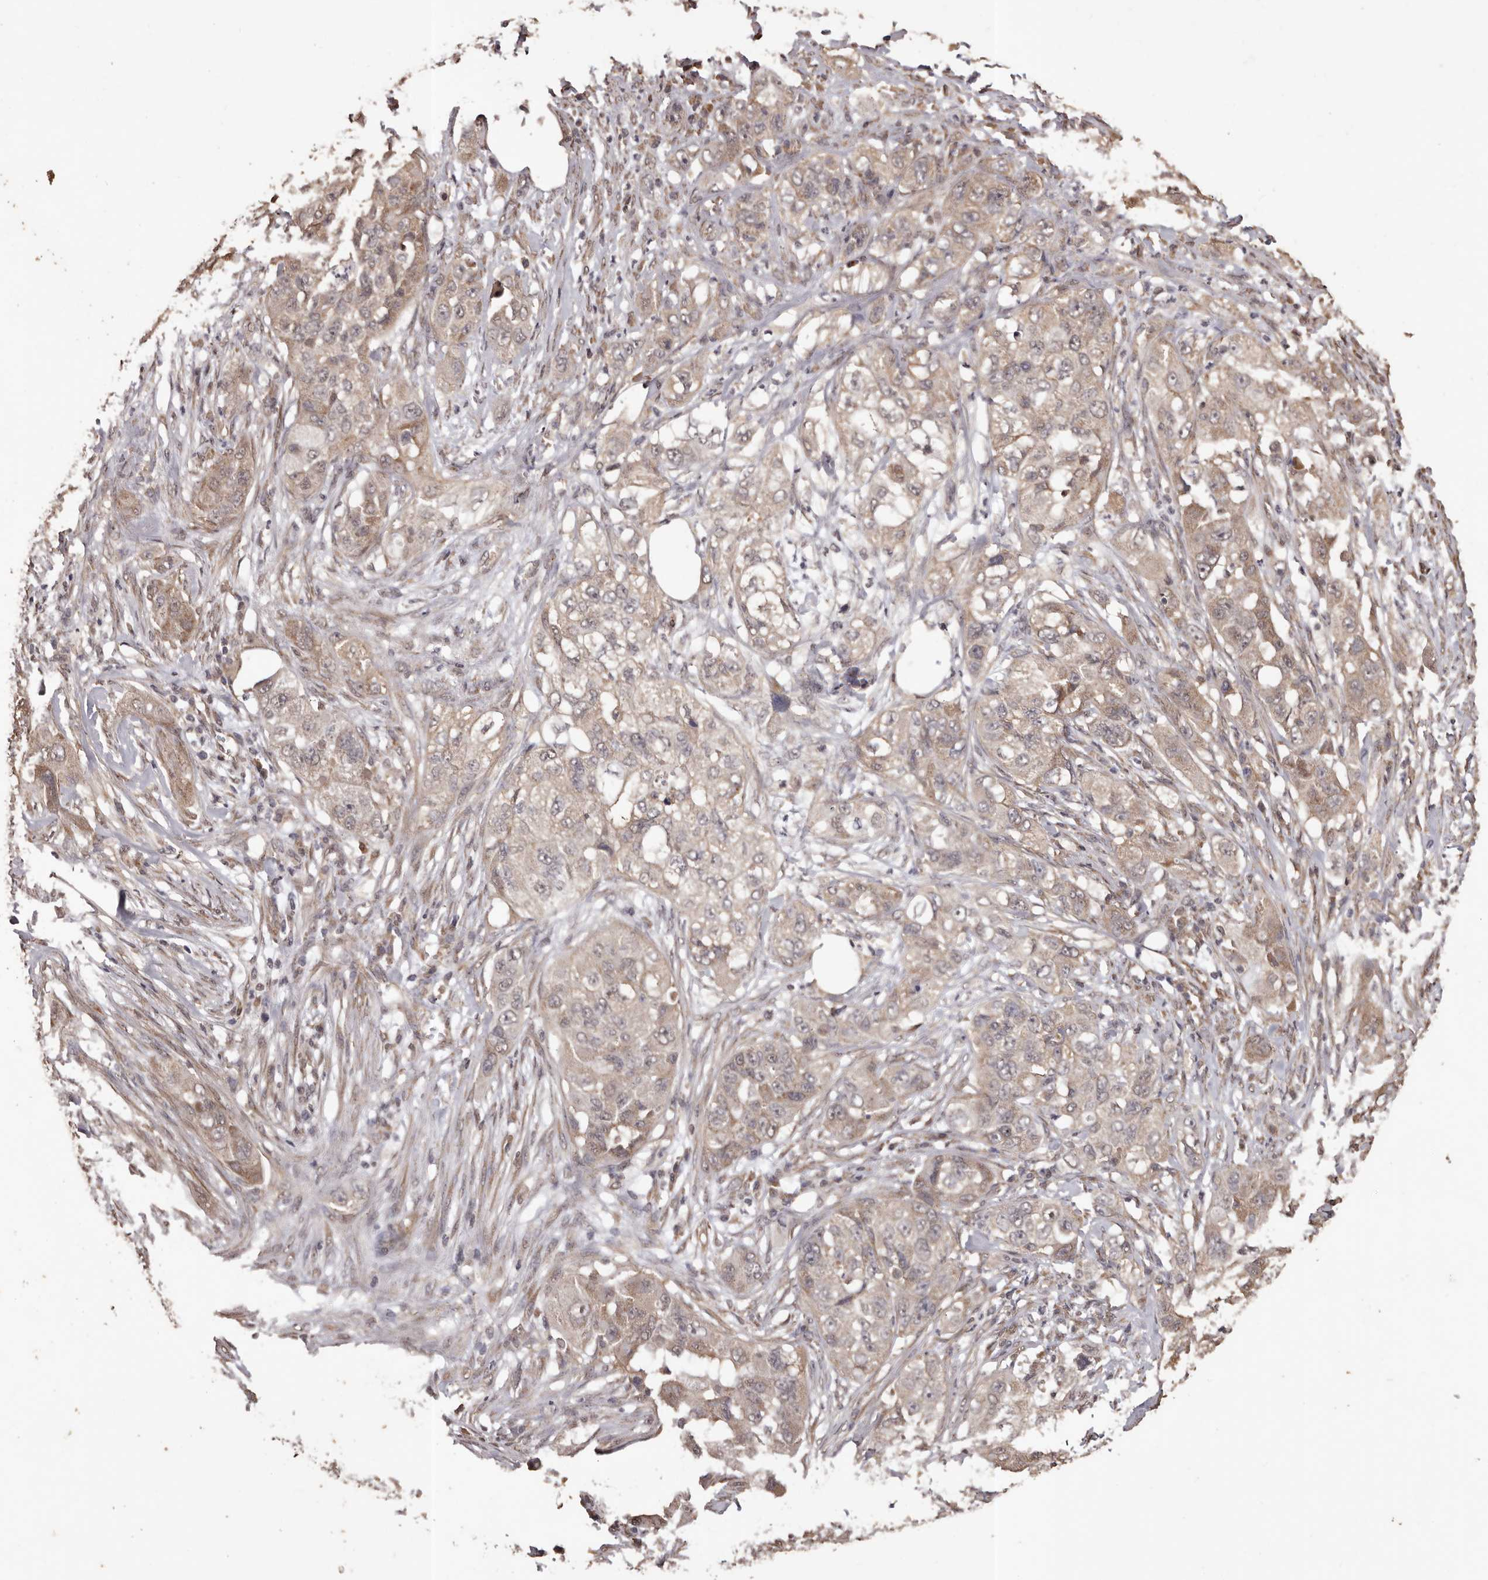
{"staining": {"intensity": "weak", "quantity": ">75%", "location": "cytoplasmic/membranous"}, "tissue": "pancreatic cancer", "cell_type": "Tumor cells", "image_type": "cancer", "snomed": [{"axis": "morphology", "description": "Adenocarcinoma, NOS"}, {"axis": "topography", "description": "Pancreas"}], "caption": "Pancreatic cancer (adenocarcinoma) stained with immunohistochemistry displays weak cytoplasmic/membranous staining in about >75% of tumor cells.", "gene": "NAV1", "patient": {"sex": "female", "age": 78}}